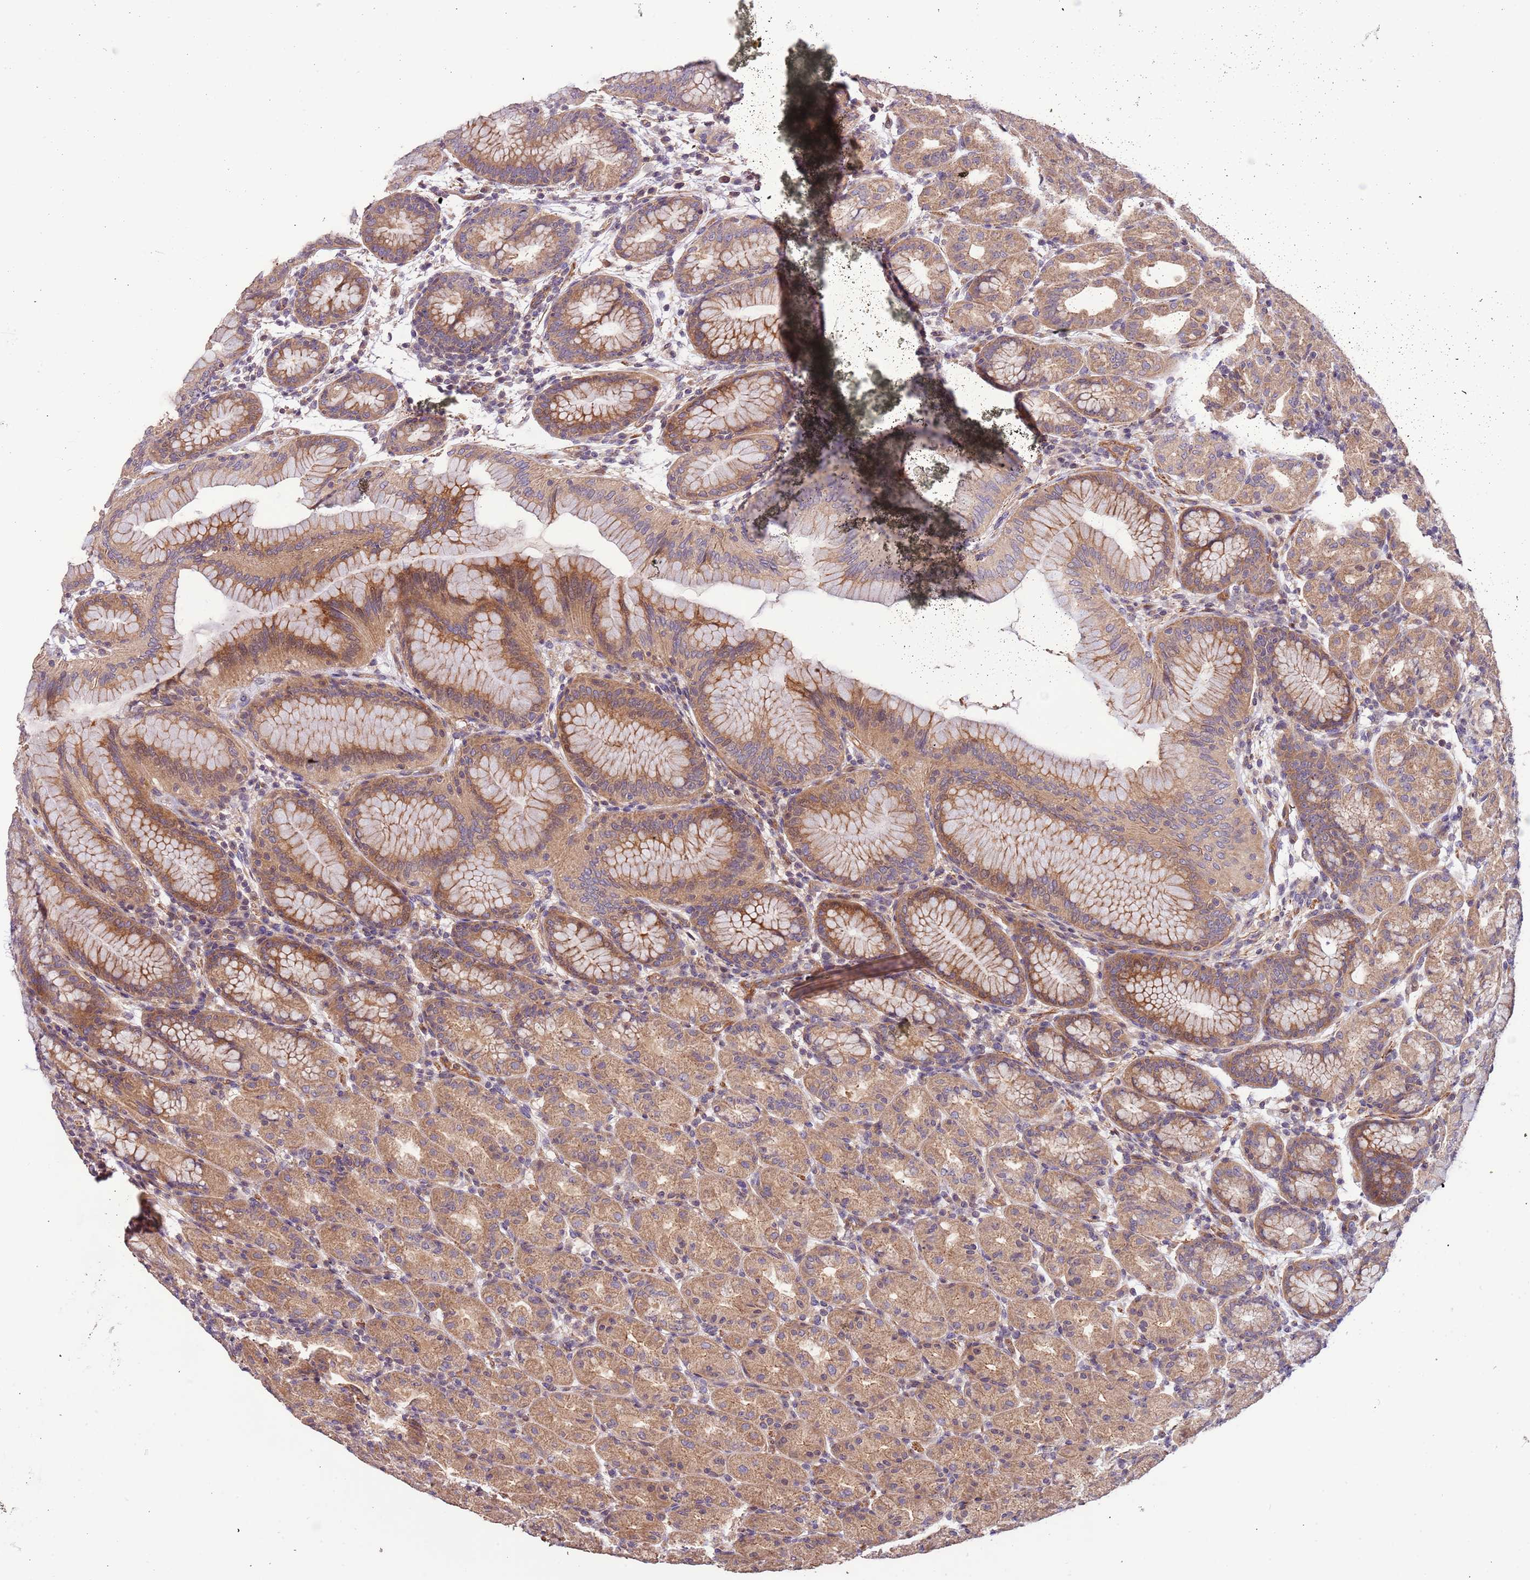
{"staining": {"intensity": "moderate", "quantity": ">75%", "location": "cytoplasmic/membranous"}, "tissue": "stomach", "cell_type": "Glandular cells", "image_type": "normal", "snomed": [{"axis": "morphology", "description": "Normal tissue, NOS"}, {"axis": "topography", "description": "Stomach"}], "caption": "A brown stain shows moderate cytoplasmic/membranous staining of a protein in glandular cells of unremarkable human stomach. The protein is stained brown, and the nuclei are stained in blue (DAB IHC with brightfield microscopy, high magnification).", "gene": "LAMB4", "patient": {"sex": "female", "age": 79}}